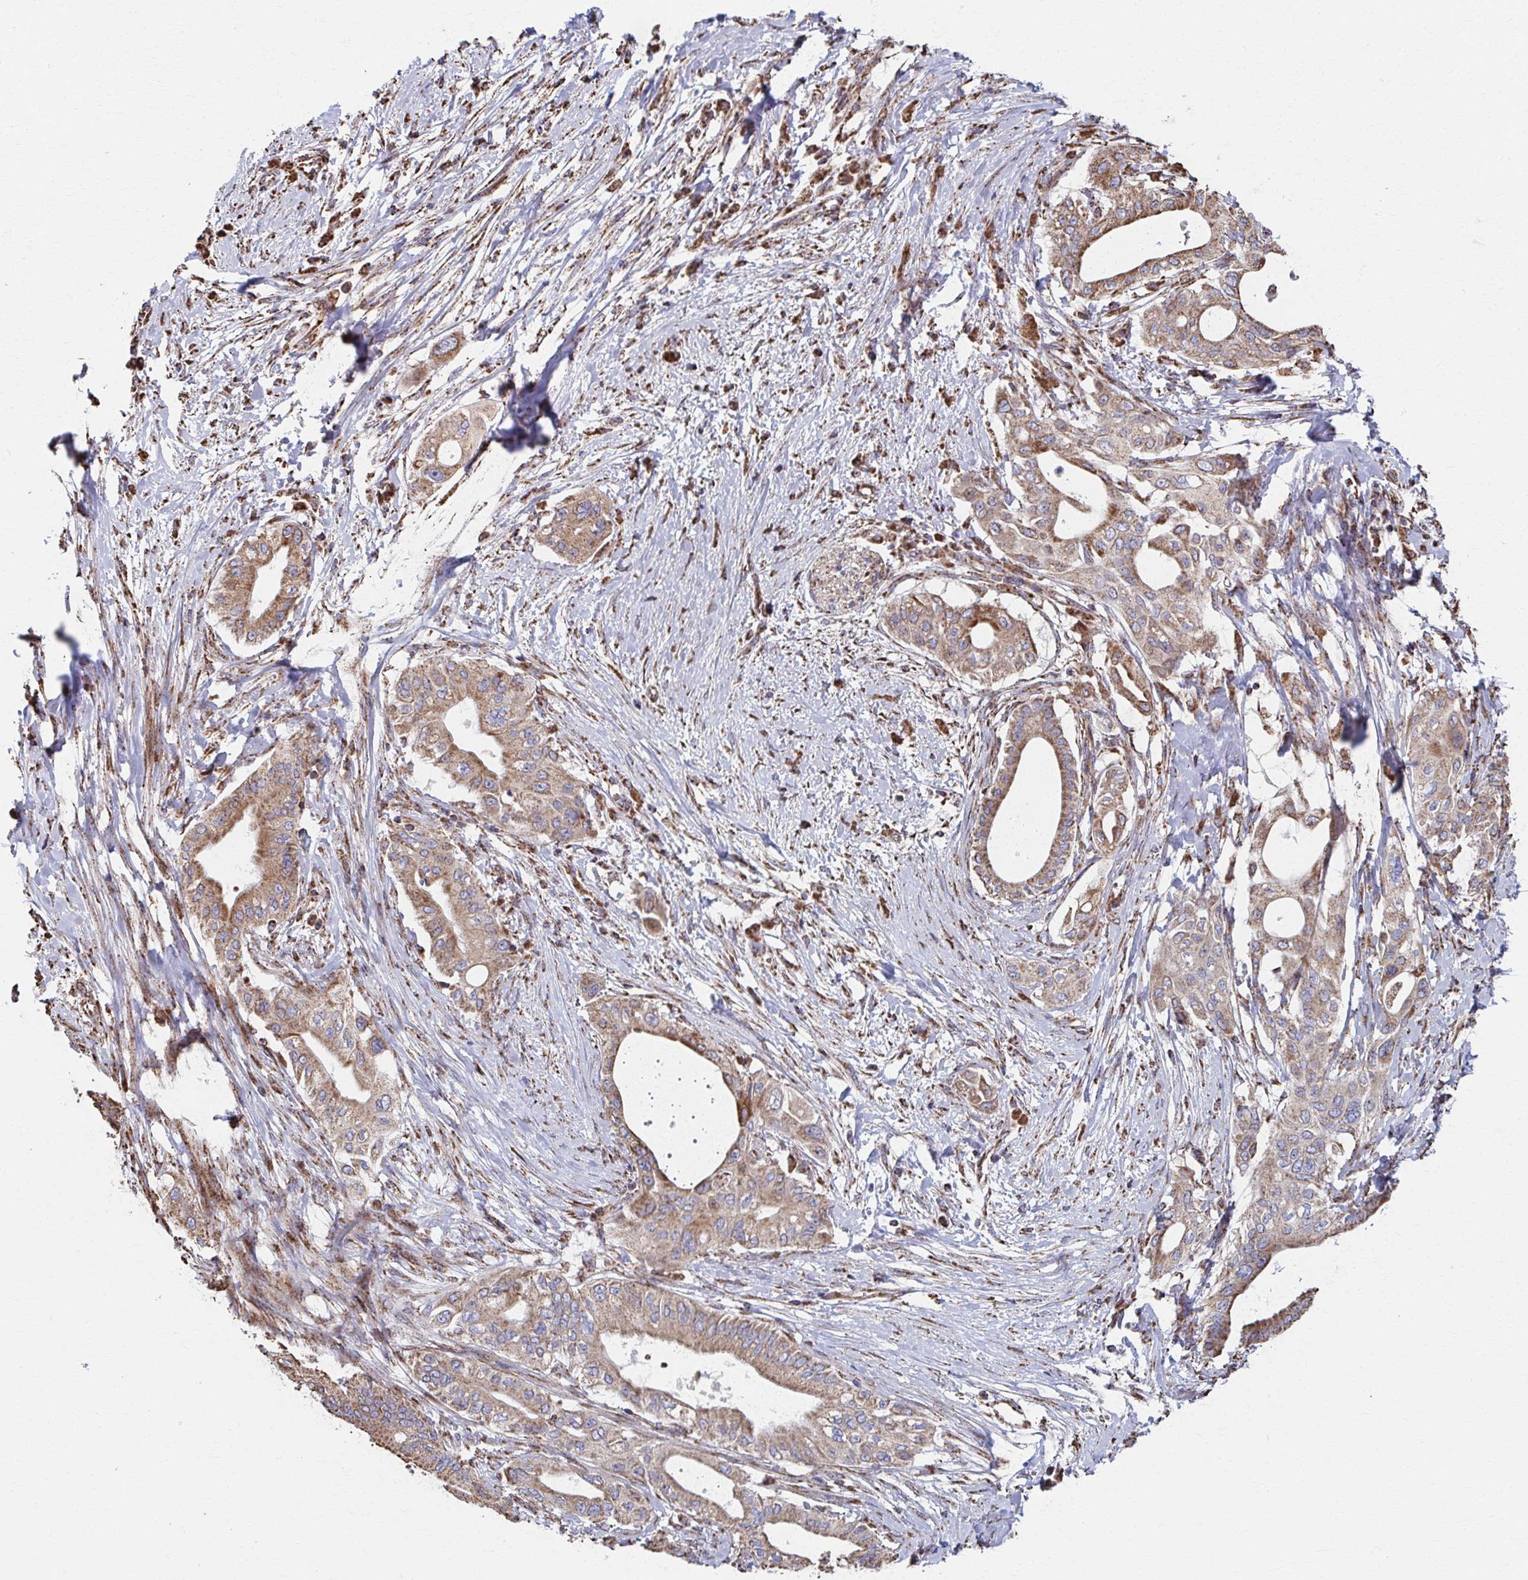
{"staining": {"intensity": "moderate", "quantity": ">75%", "location": "cytoplasmic/membranous"}, "tissue": "pancreatic cancer", "cell_type": "Tumor cells", "image_type": "cancer", "snomed": [{"axis": "morphology", "description": "Adenocarcinoma, NOS"}, {"axis": "topography", "description": "Pancreas"}], "caption": "IHC of pancreatic cancer displays medium levels of moderate cytoplasmic/membranous expression in about >75% of tumor cells. (DAB IHC with brightfield microscopy, high magnification).", "gene": "SAT1", "patient": {"sex": "male", "age": 68}}